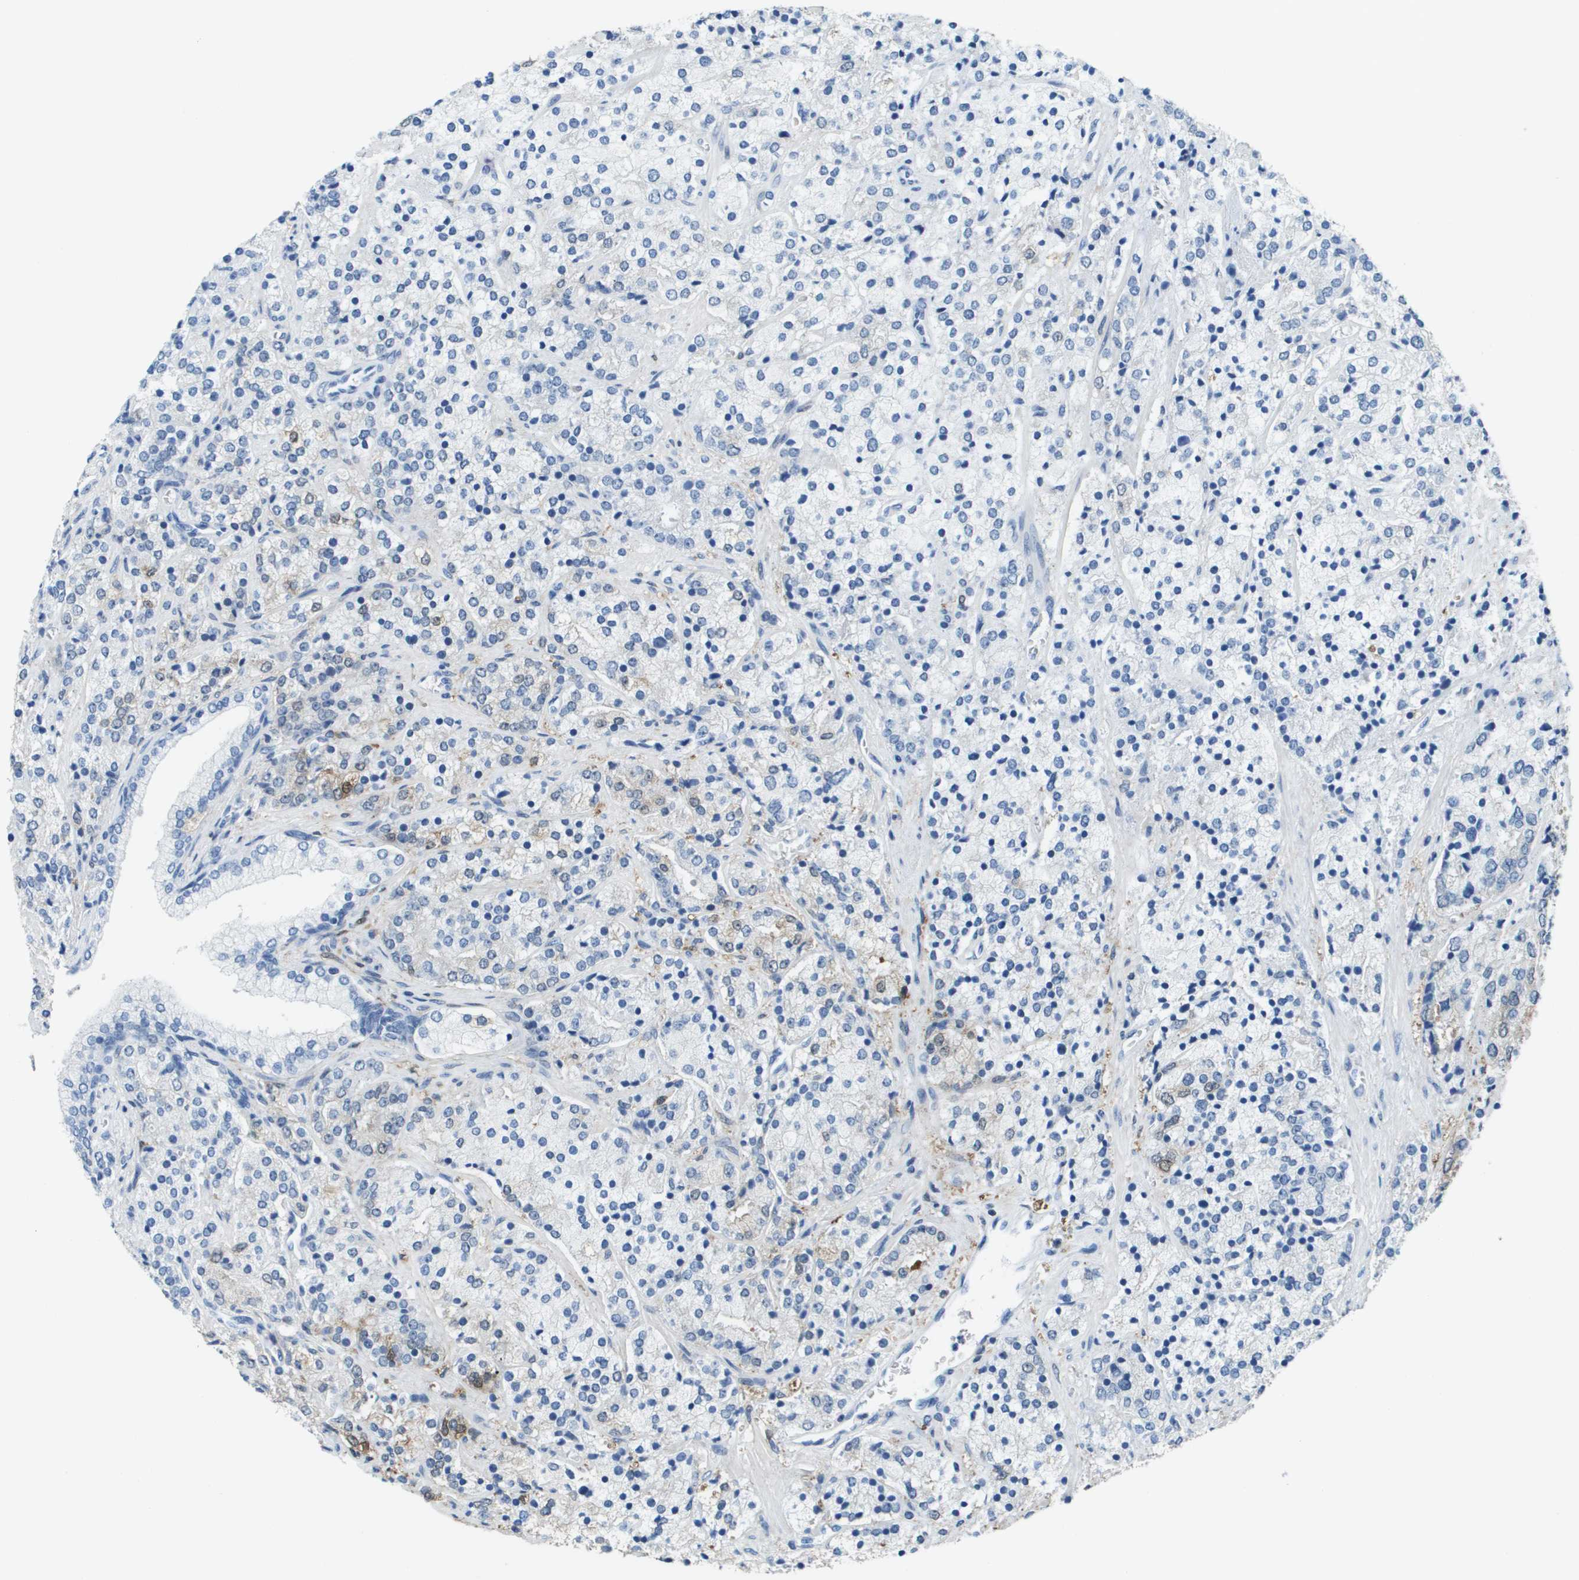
{"staining": {"intensity": "negative", "quantity": "none", "location": "none"}, "tissue": "prostate cancer", "cell_type": "Tumor cells", "image_type": "cancer", "snomed": [{"axis": "morphology", "description": "Adenocarcinoma, High grade"}, {"axis": "topography", "description": "Prostate"}], "caption": "Protein analysis of prostate cancer (high-grade adenocarcinoma) exhibits no significant expression in tumor cells. (DAB IHC, high magnification).", "gene": "FABP5", "patient": {"sex": "male", "age": 71}}